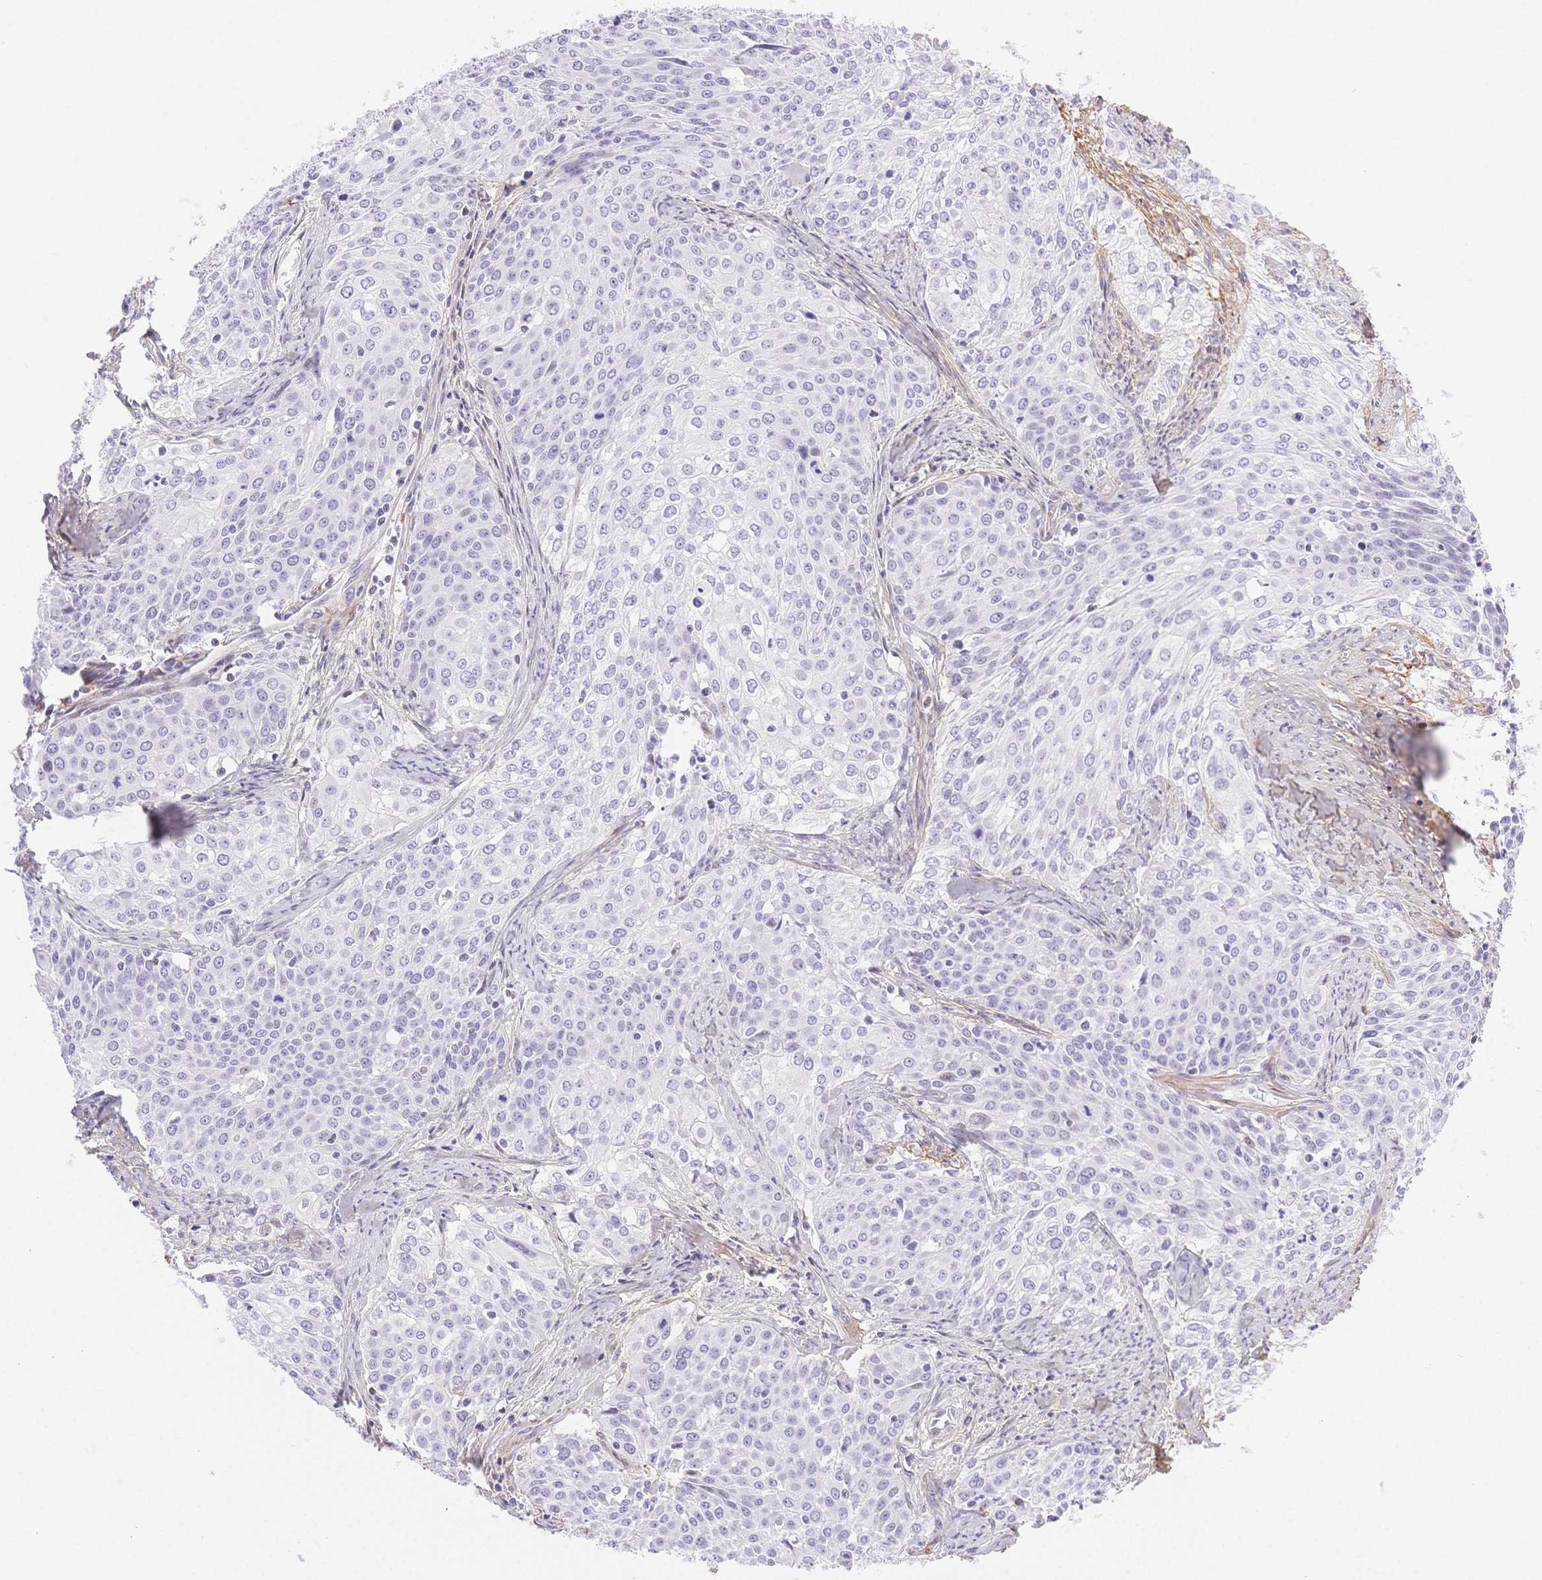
{"staining": {"intensity": "negative", "quantity": "none", "location": "none"}, "tissue": "cervical cancer", "cell_type": "Tumor cells", "image_type": "cancer", "snomed": [{"axis": "morphology", "description": "Squamous cell carcinoma, NOS"}, {"axis": "topography", "description": "Cervix"}], "caption": "This is a image of IHC staining of squamous cell carcinoma (cervical), which shows no positivity in tumor cells.", "gene": "PDZD2", "patient": {"sex": "female", "age": 39}}